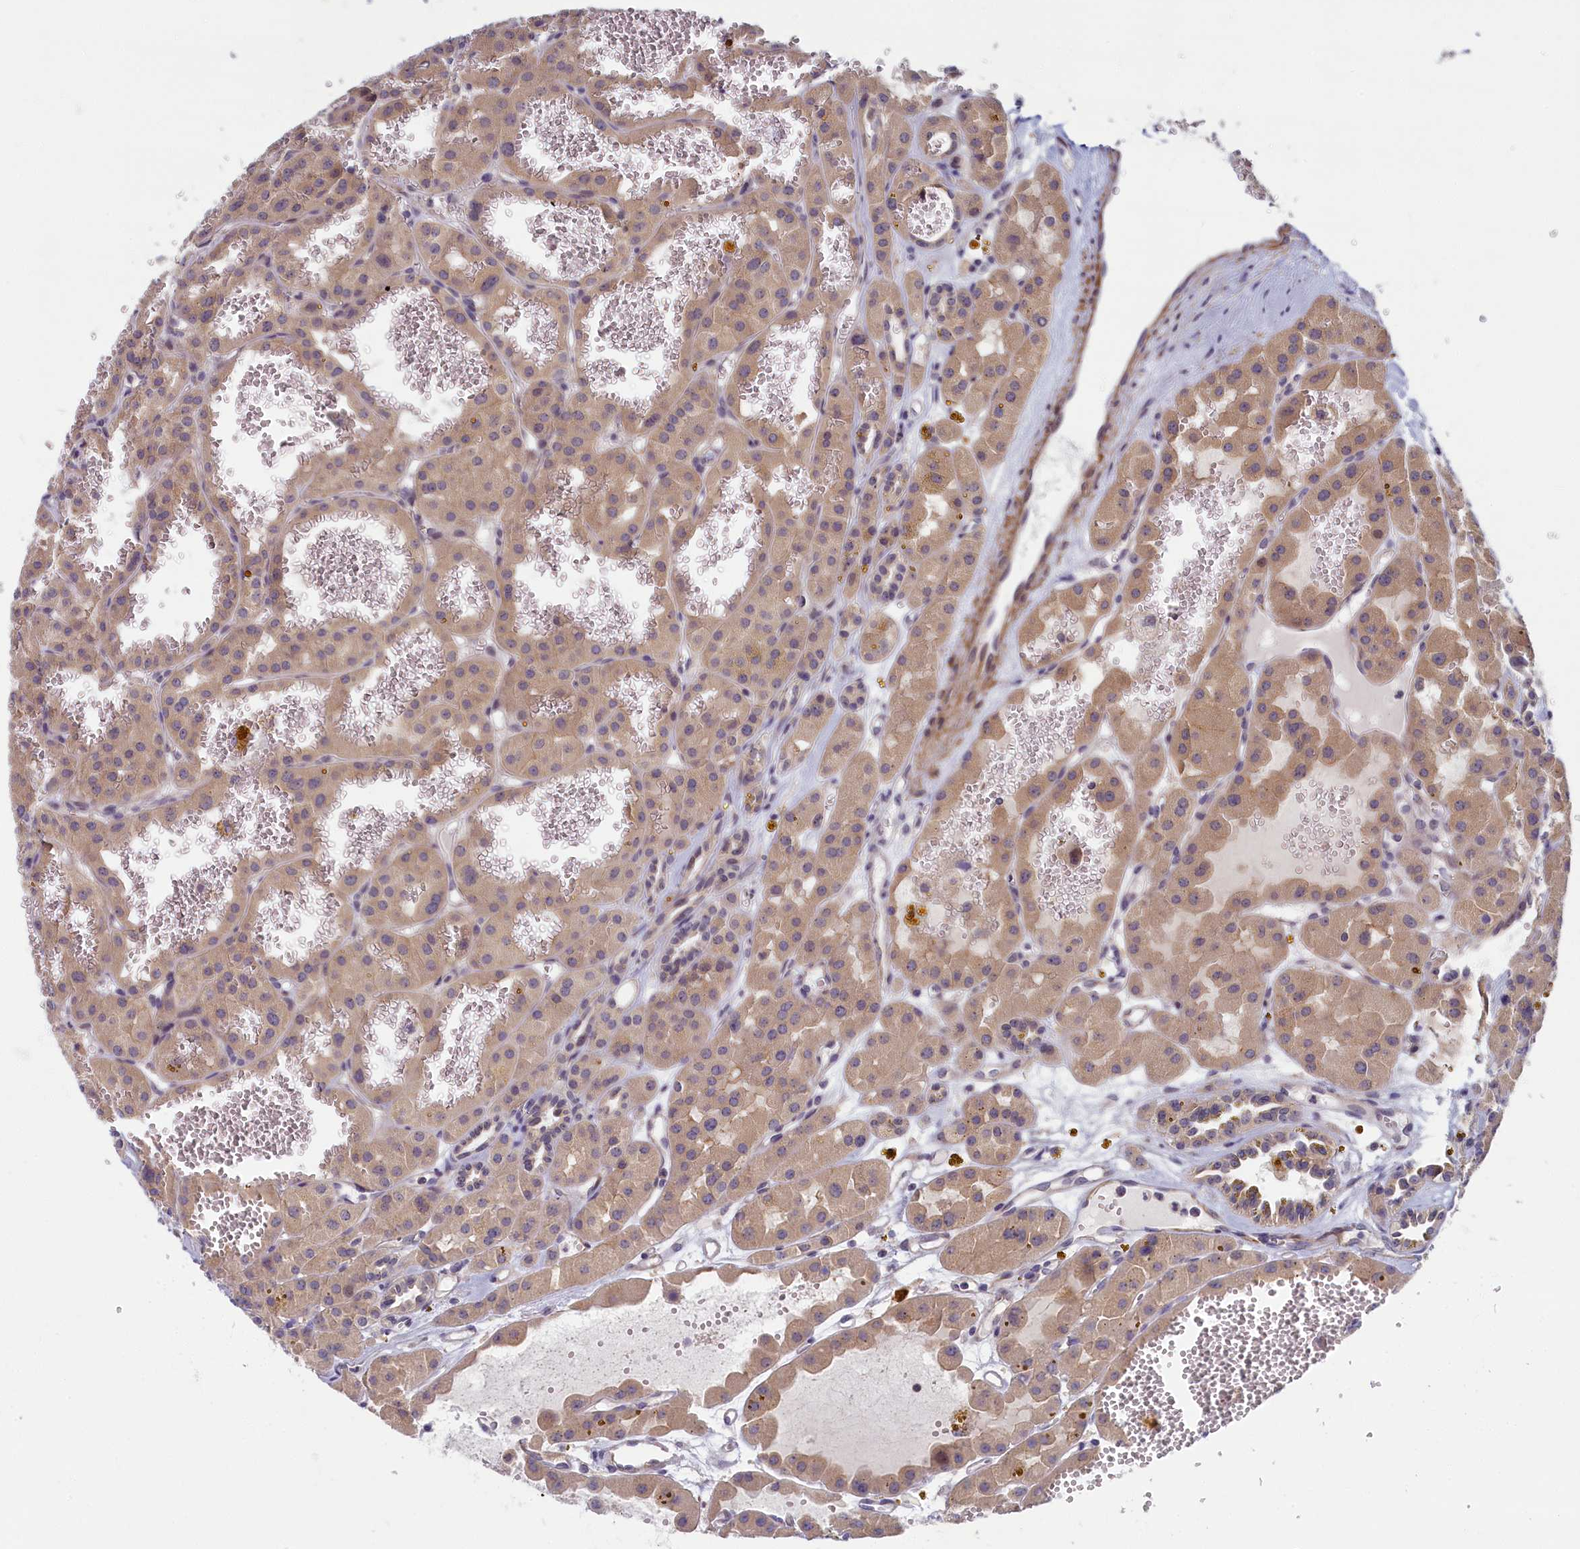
{"staining": {"intensity": "moderate", "quantity": ">75%", "location": "cytoplasmic/membranous"}, "tissue": "renal cancer", "cell_type": "Tumor cells", "image_type": "cancer", "snomed": [{"axis": "morphology", "description": "Carcinoma, NOS"}, {"axis": "topography", "description": "Kidney"}], "caption": "A brown stain labels moderate cytoplasmic/membranous expression of a protein in renal cancer (carcinoma) tumor cells.", "gene": "TRPM4", "patient": {"sex": "female", "age": 75}}